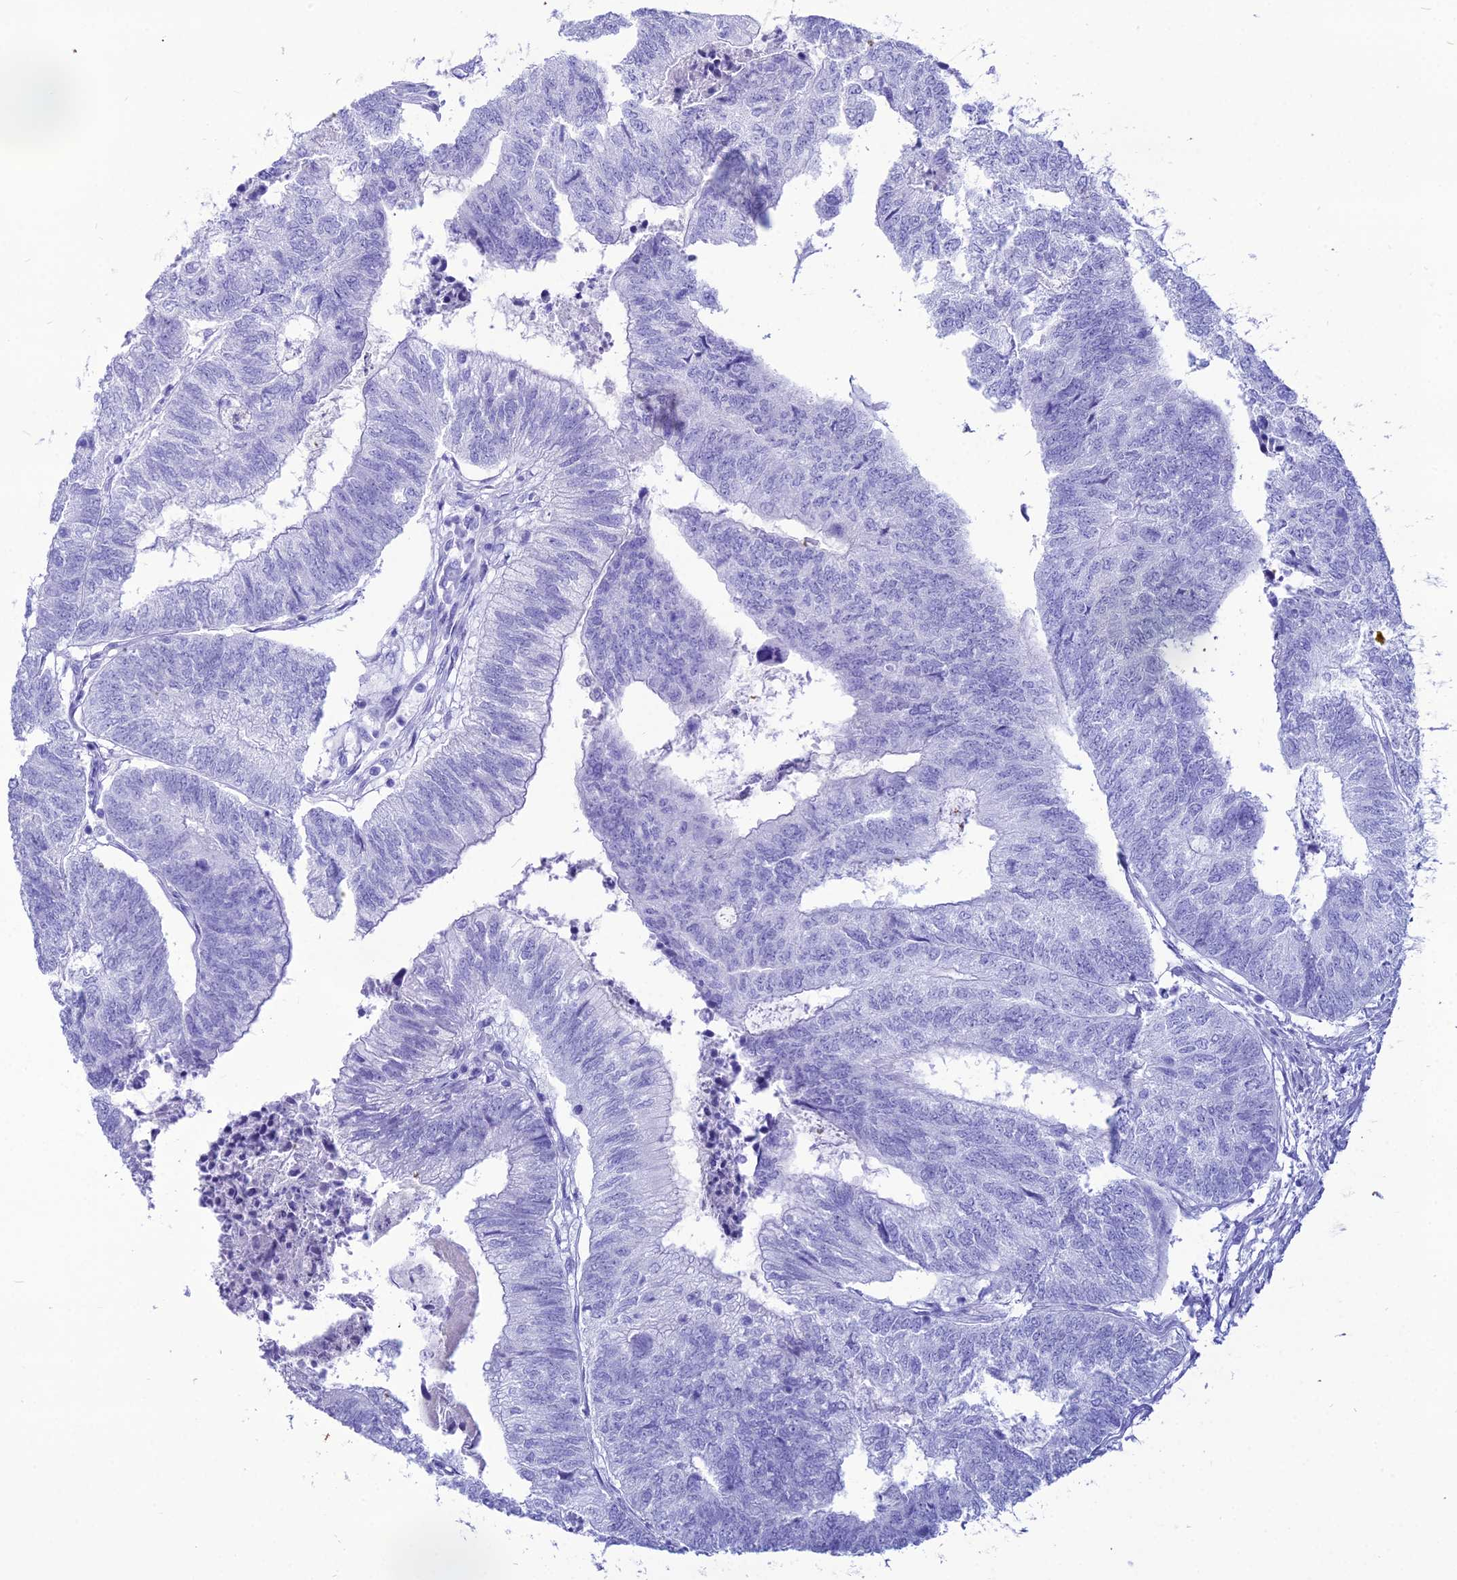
{"staining": {"intensity": "negative", "quantity": "none", "location": "none"}, "tissue": "colorectal cancer", "cell_type": "Tumor cells", "image_type": "cancer", "snomed": [{"axis": "morphology", "description": "Adenocarcinoma, NOS"}, {"axis": "topography", "description": "Colon"}], "caption": "Image shows no significant protein positivity in tumor cells of colorectal adenocarcinoma.", "gene": "PNMA5", "patient": {"sex": "female", "age": 67}}